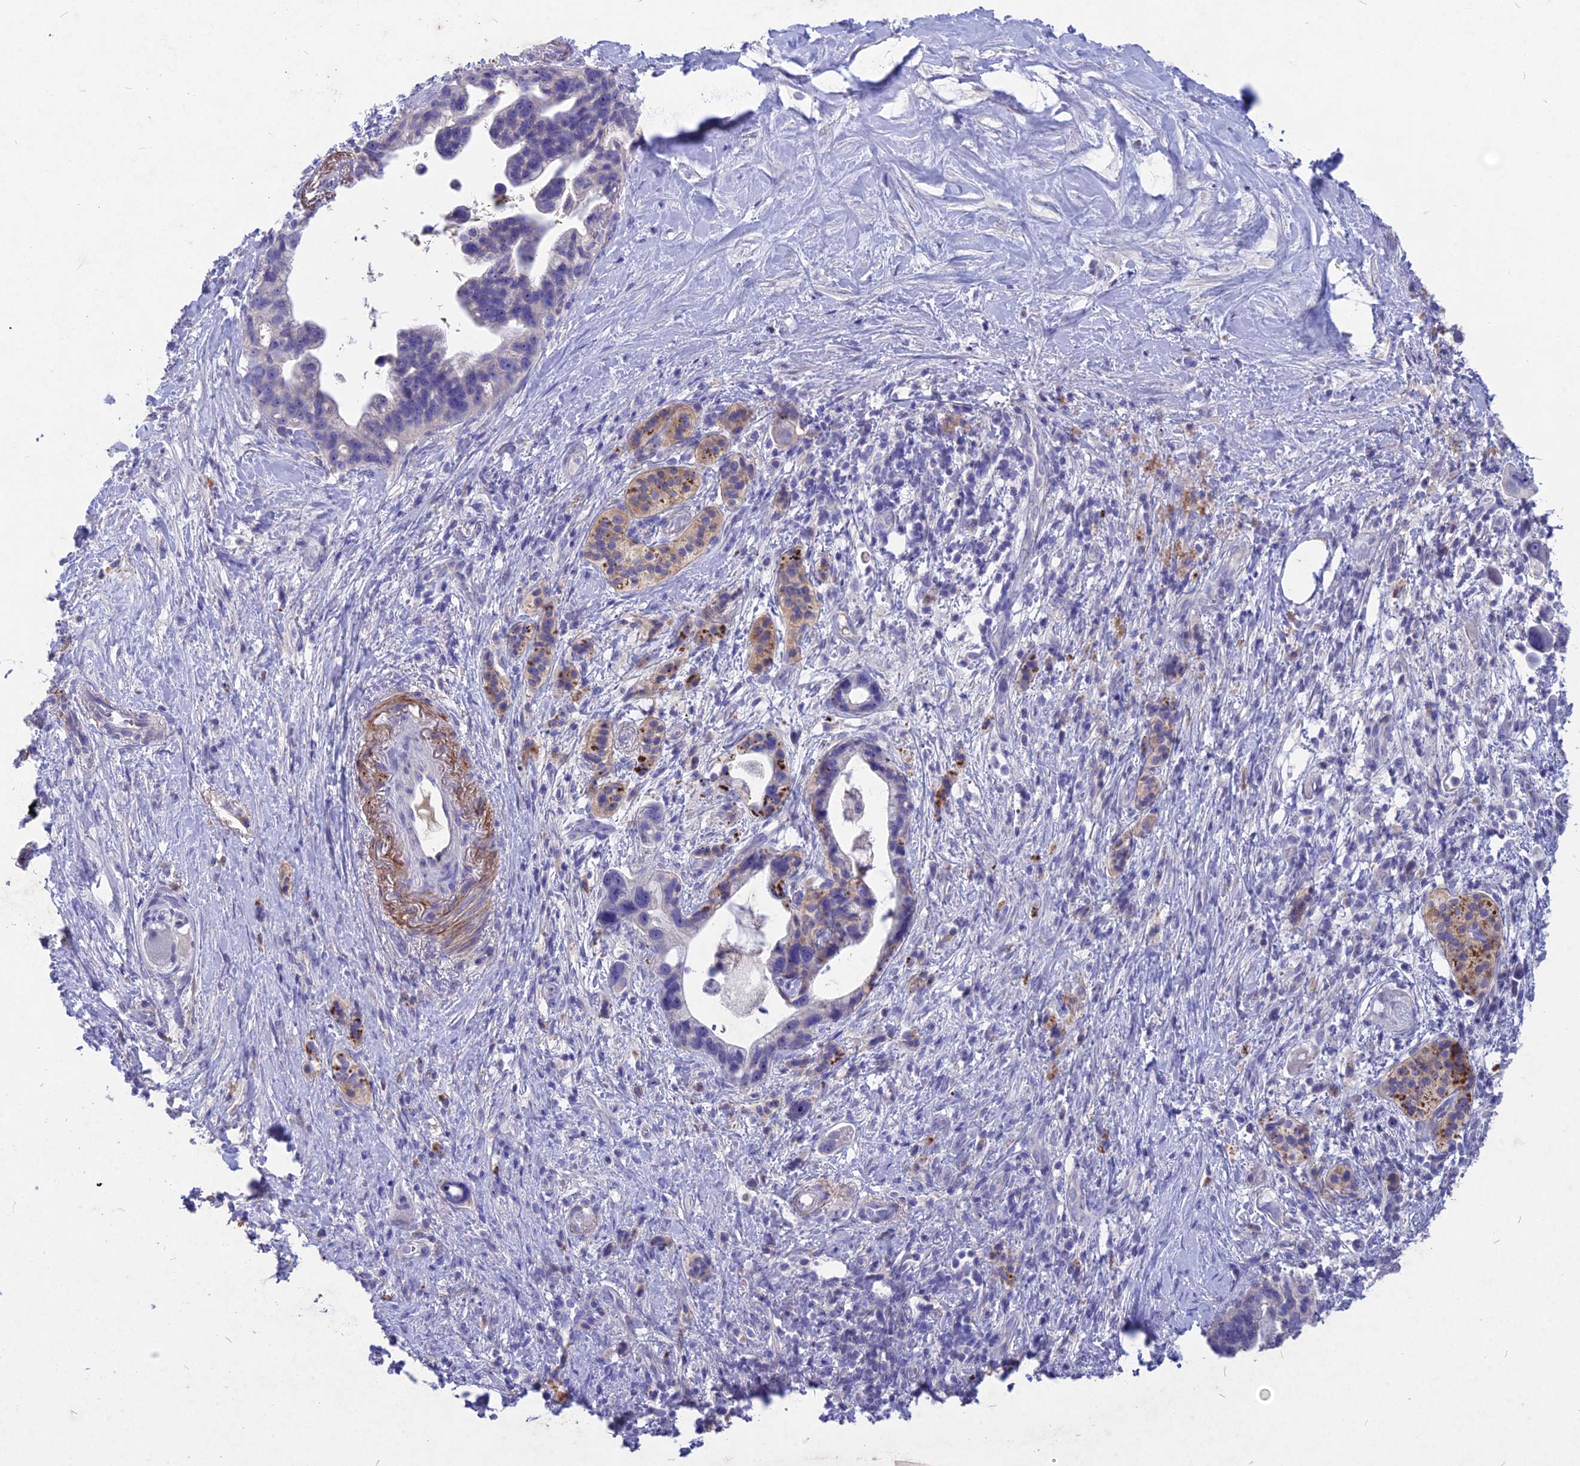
{"staining": {"intensity": "negative", "quantity": "none", "location": "none"}, "tissue": "pancreatic cancer", "cell_type": "Tumor cells", "image_type": "cancer", "snomed": [{"axis": "morphology", "description": "Adenocarcinoma, NOS"}, {"axis": "topography", "description": "Pancreas"}], "caption": "IHC micrograph of neoplastic tissue: pancreatic cancer stained with DAB (3,3'-diaminobenzidine) demonstrates no significant protein positivity in tumor cells.", "gene": "DEFB119", "patient": {"sex": "female", "age": 83}}